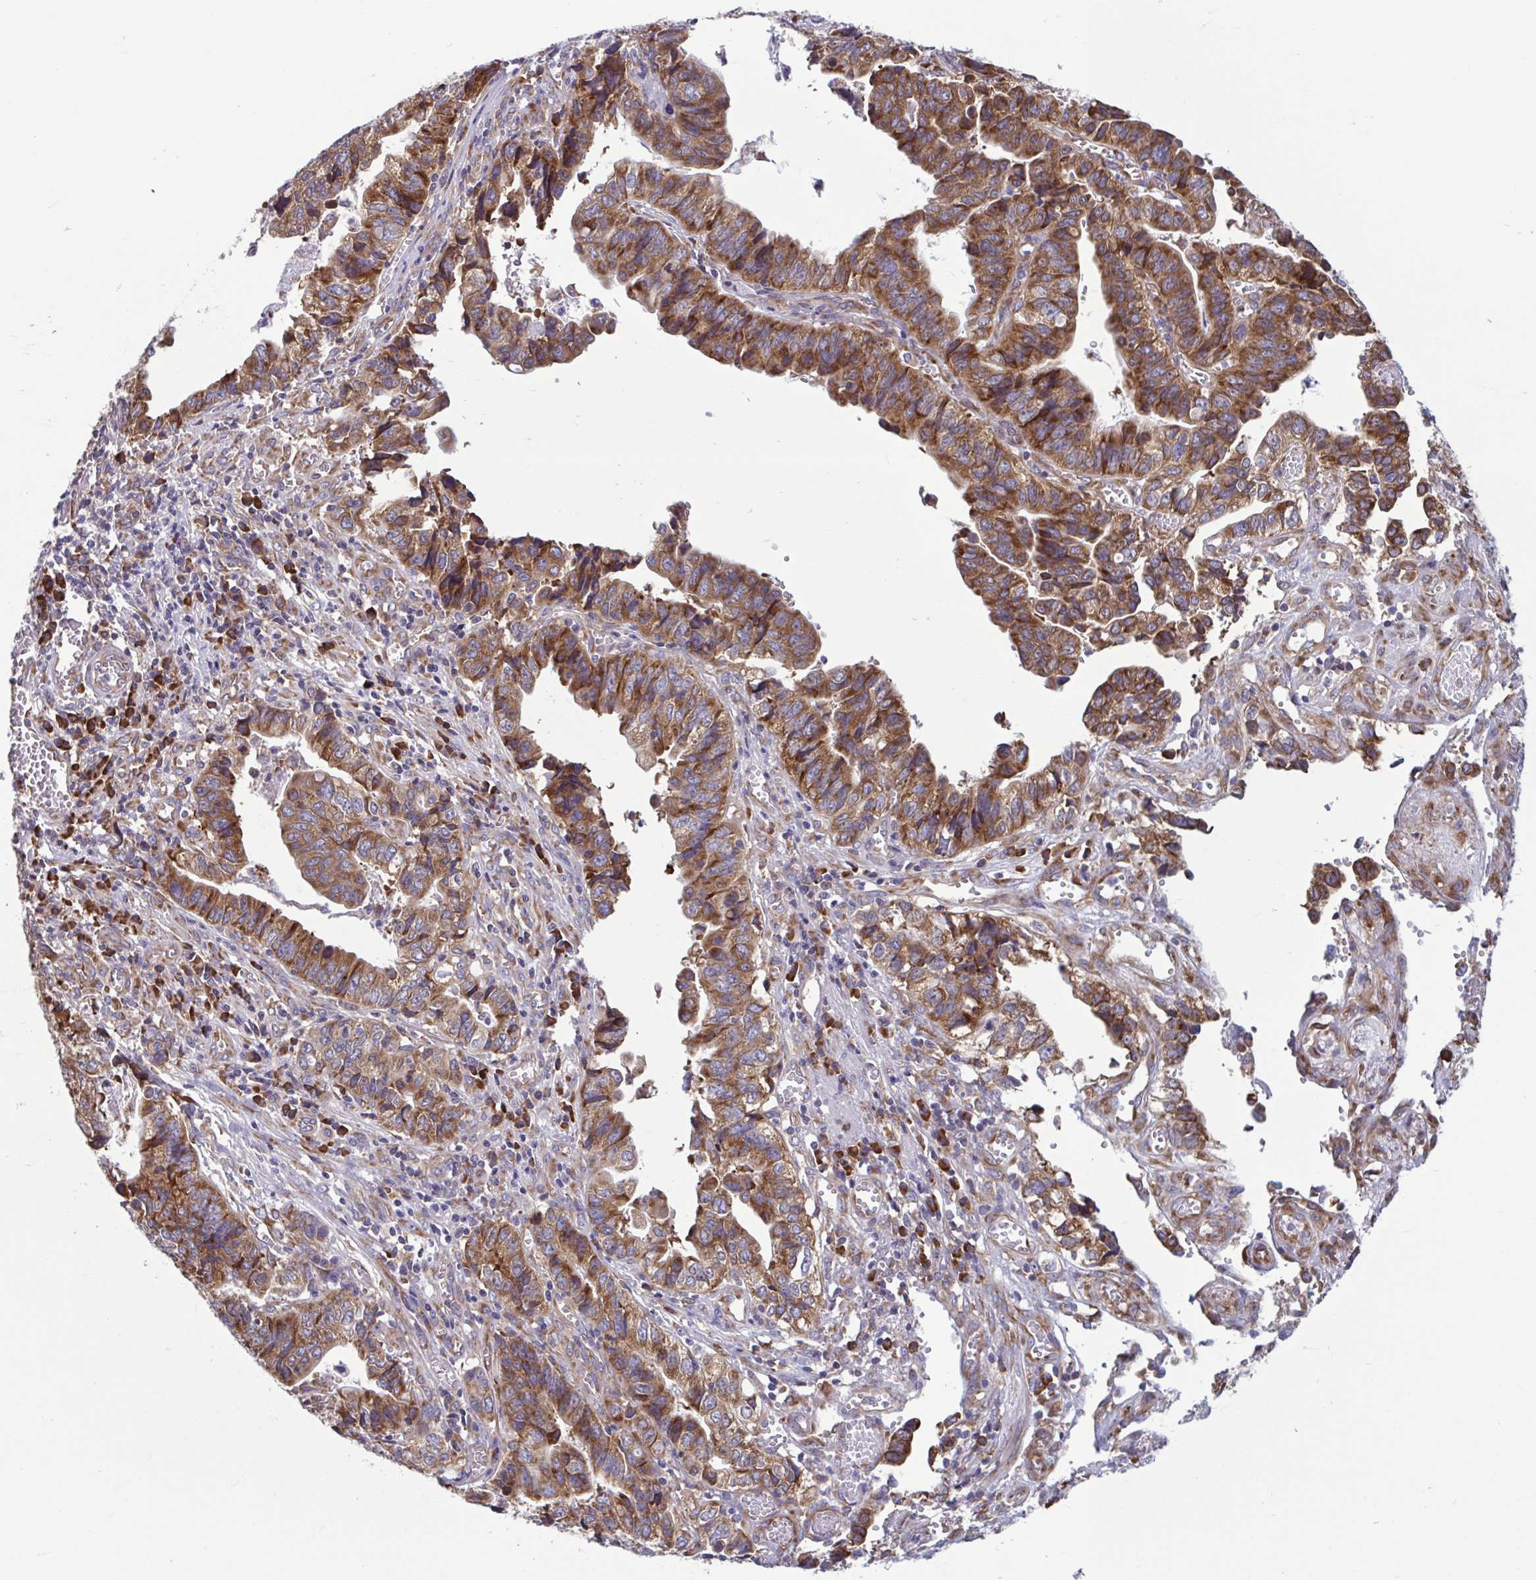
{"staining": {"intensity": "moderate", "quantity": ">75%", "location": "cytoplasmic/membranous"}, "tissue": "stomach cancer", "cell_type": "Tumor cells", "image_type": "cancer", "snomed": [{"axis": "morphology", "description": "Adenocarcinoma, NOS"}, {"axis": "topography", "description": "Stomach, upper"}], "caption": "Immunohistochemistry (IHC) (DAB) staining of human adenocarcinoma (stomach) reveals moderate cytoplasmic/membranous protein expression in approximately >75% of tumor cells.", "gene": "RPS16", "patient": {"sex": "female", "age": 67}}